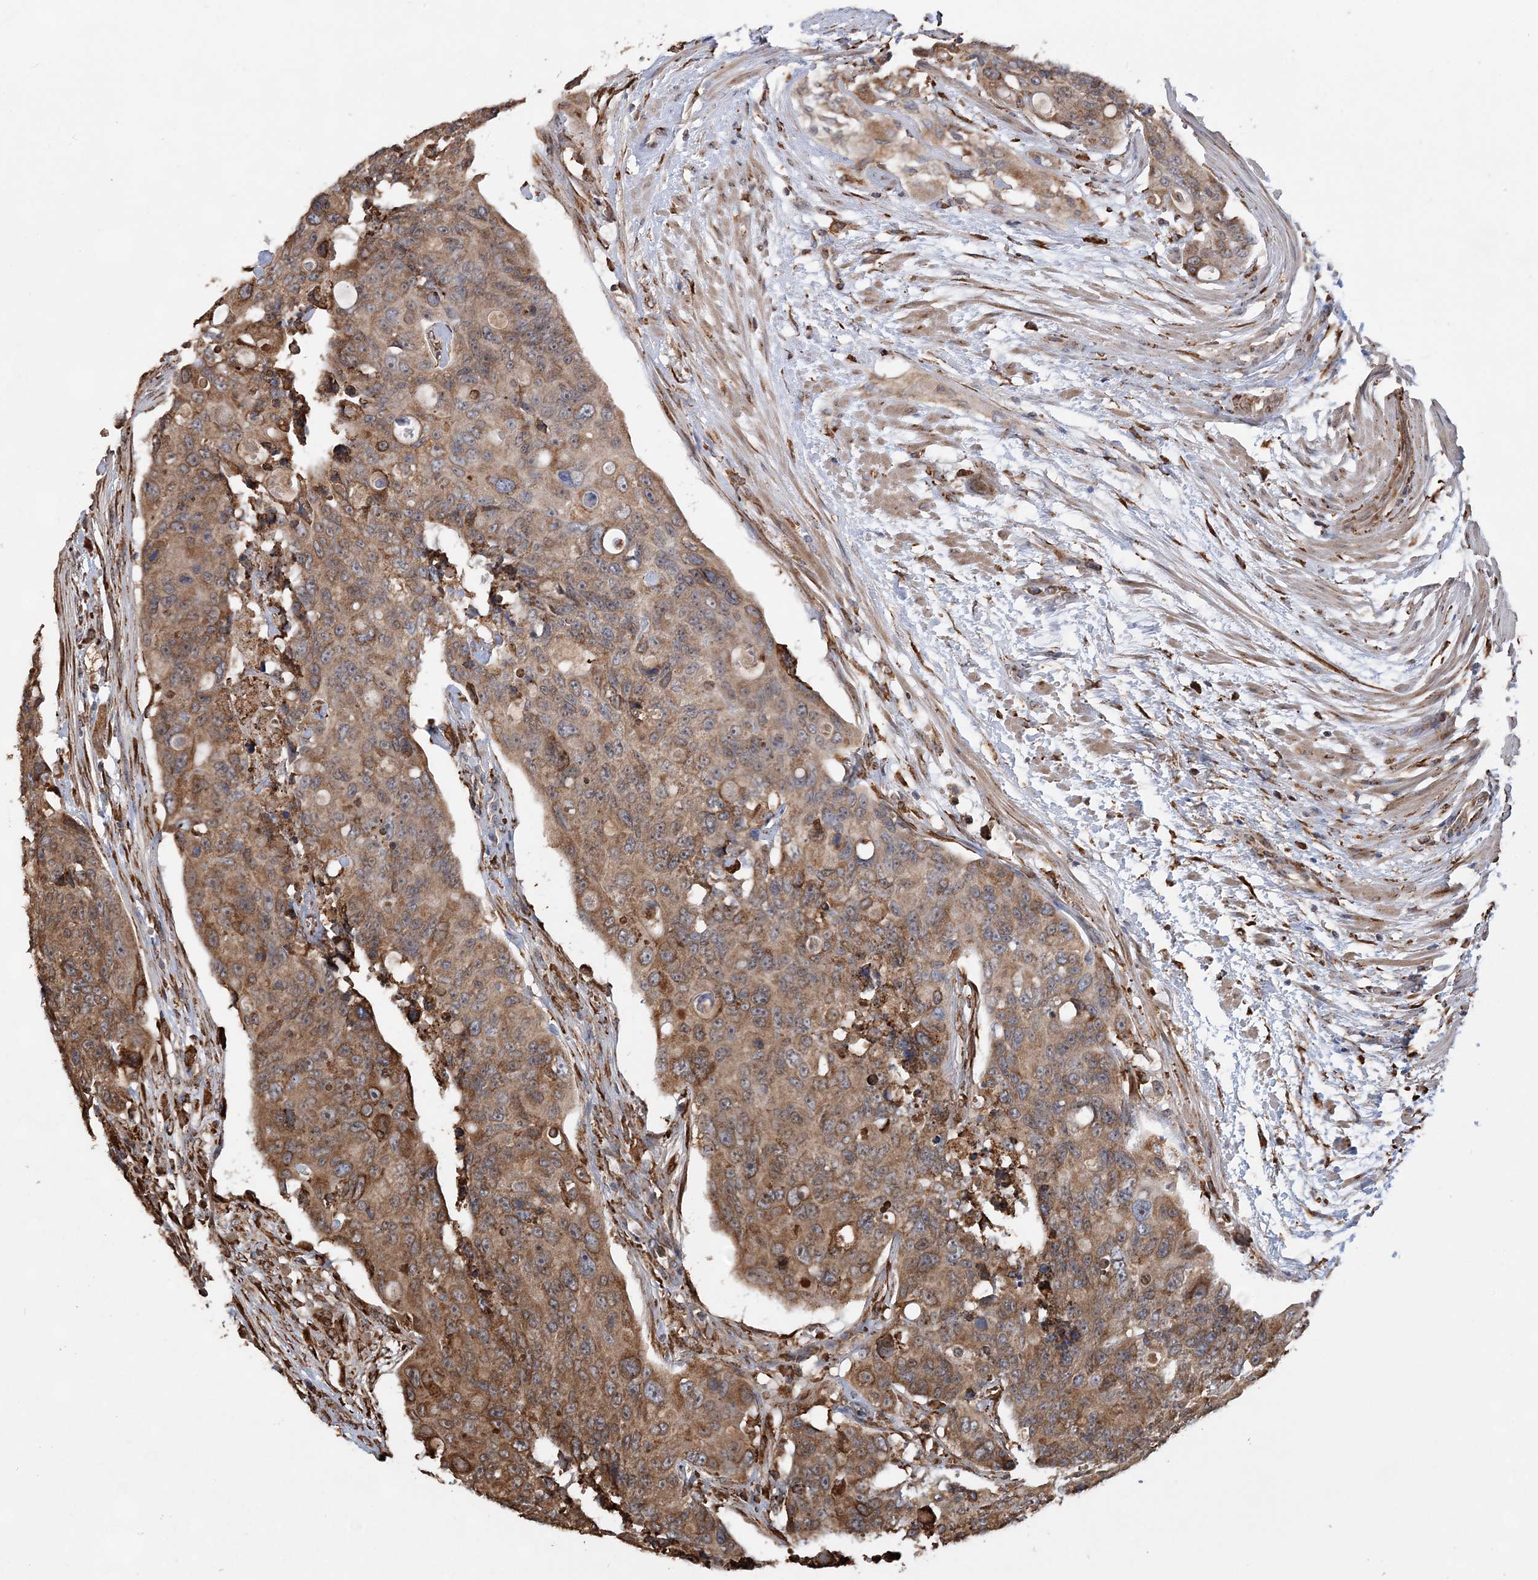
{"staining": {"intensity": "moderate", "quantity": ">75%", "location": "cytoplasmic/membranous"}, "tissue": "colorectal cancer", "cell_type": "Tumor cells", "image_type": "cancer", "snomed": [{"axis": "morphology", "description": "Adenocarcinoma, NOS"}, {"axis": "topography", "description": "Colon"}], "caption": "The histopathology image exhibits staining of colorectal cancer, revealing moderate cytoplasmic/membranous protein staining (brown color) within tumor cells.", "gene": "WDR12", "patient": {"sex": "female", "age": 57}}